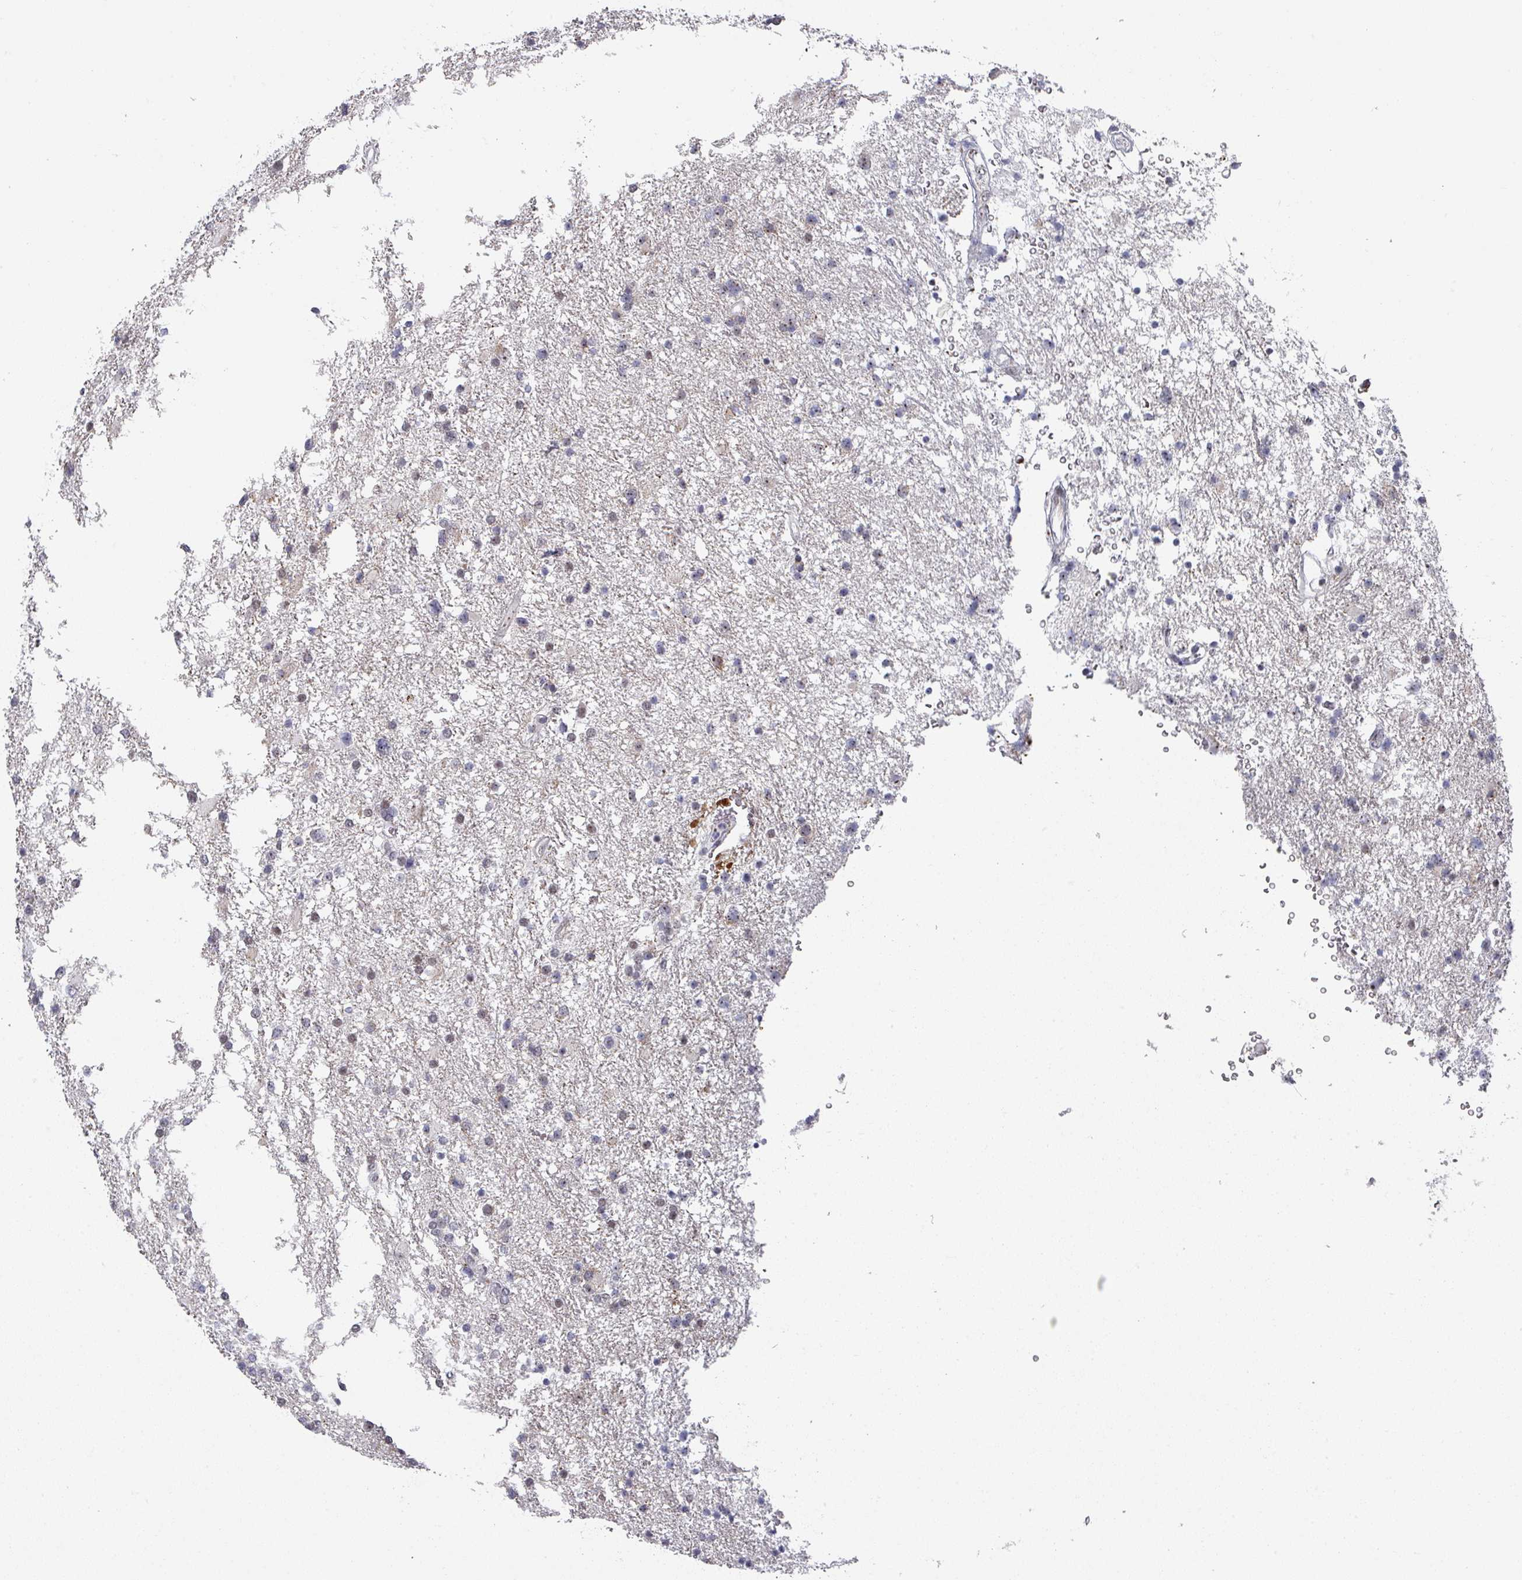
{"staining": {"intensity": "weak", "quantity": "<25%", "location": "nuclear"}, "tissue": "glioma", "cell_type": "Tumor cells", "image_type": "cancer", "snomed": [{"axis": "morphology", "description": "Glioma, malignant, Low grade"}, {"axis": "topography", "description": "Brain"}], "caption": "Immunohistochemistry photomicrograph of neoplastic tissue: human malignant low-grade glioma stained with DAB (3,3'-diaminobenzidine) reveals no significant protein staining in tumor cells.", "gene": "ZNF654", "patient": {"sex": "female", "age": 32}}